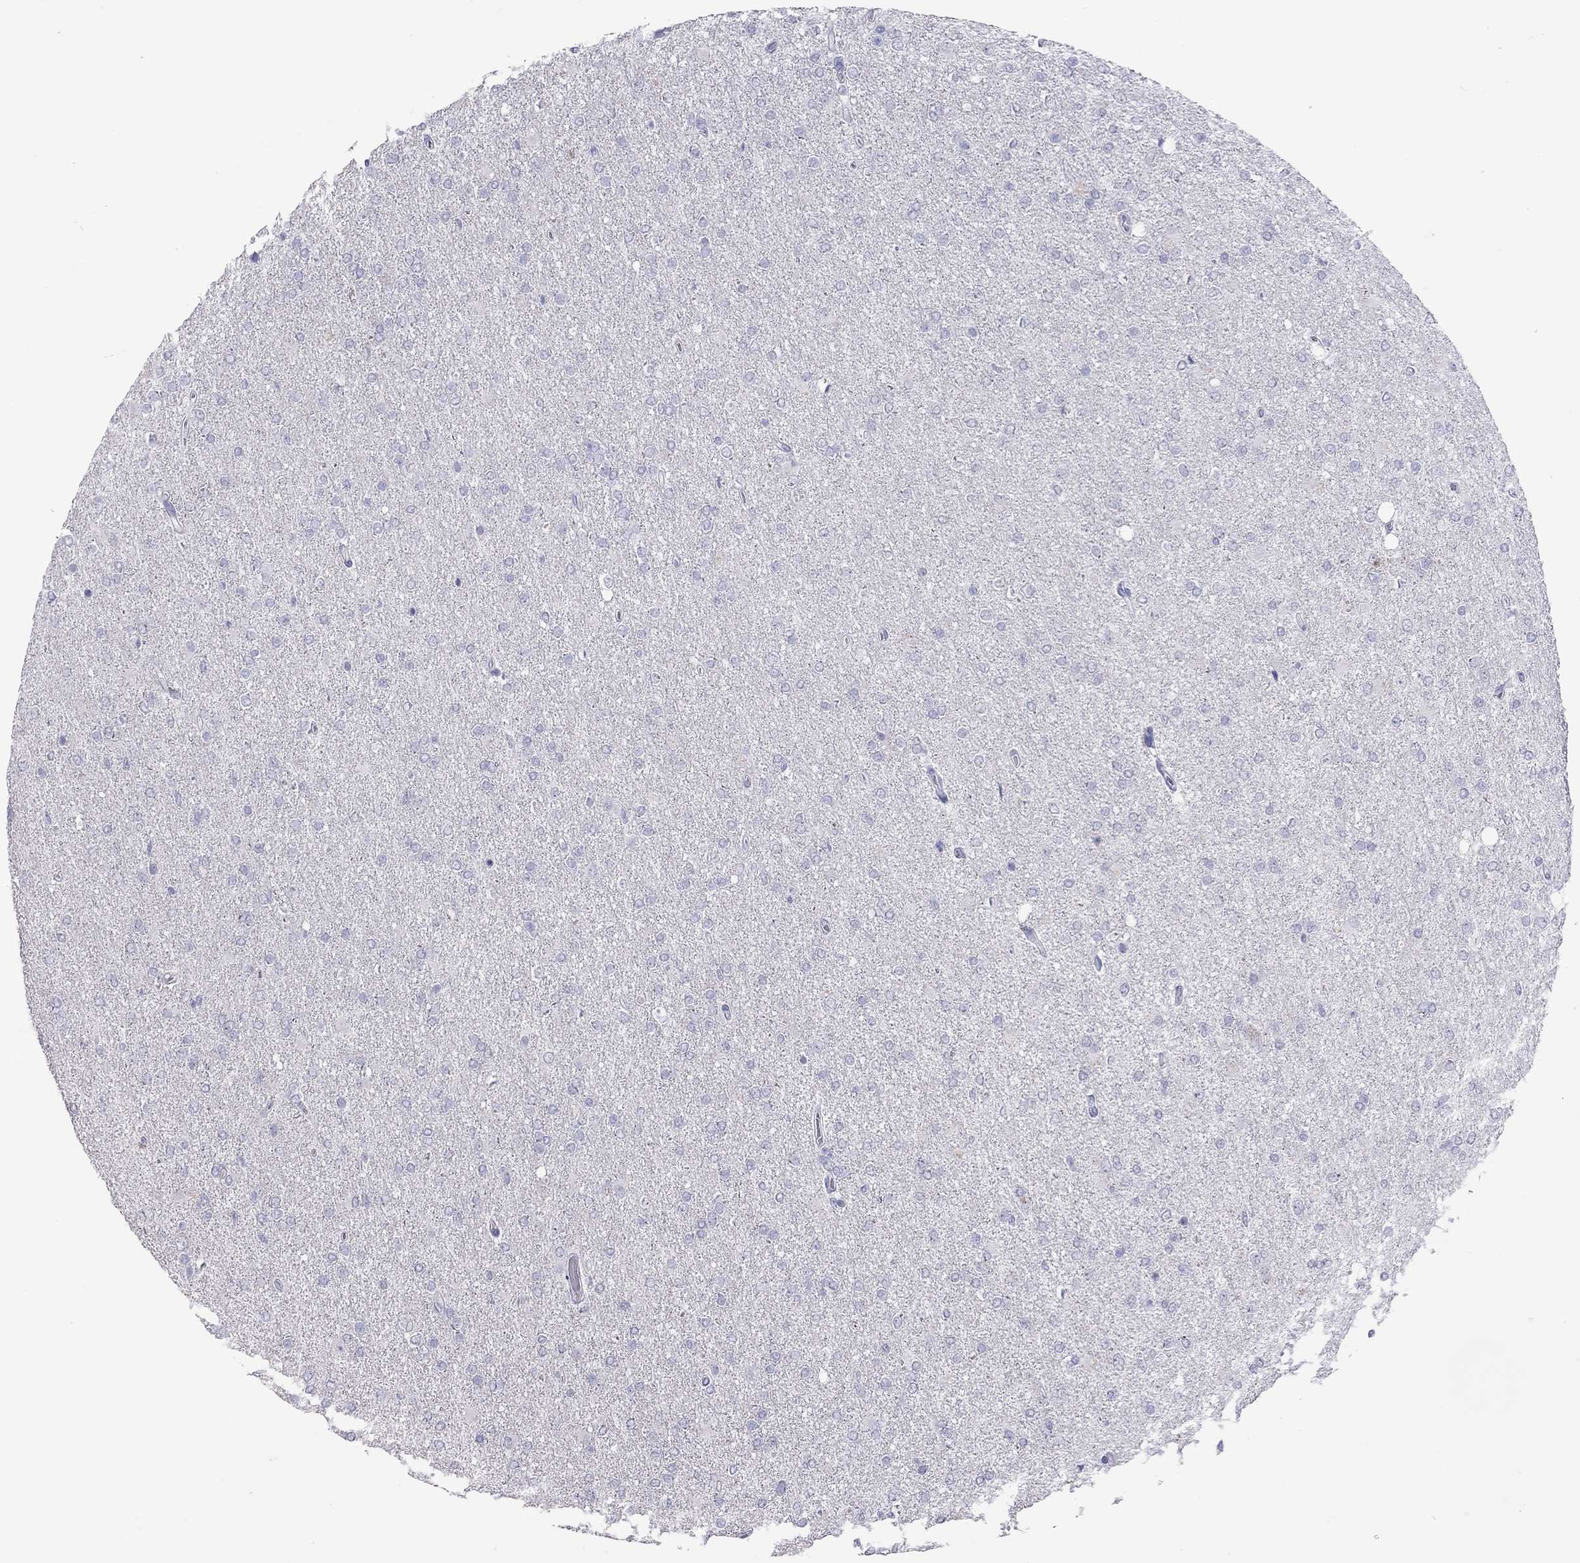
{"staining": {"intensity": "negative", "quantity": "none", "location": "none"}, "tissue": "glioma", "cell_type": "Tumor cells", "image_type": "cancer", "snomed": [{"axis": "morphology", "description": "Glioma, malignant, High grade"}, {"axis": "topography", "description": "Cerebral cortex"}], "caption": "Tumor cells are negative for protein expression in human high-grade glioma (malignant).", "gene": "MUC16", "patient": {"sex": "male", "age": 70}}